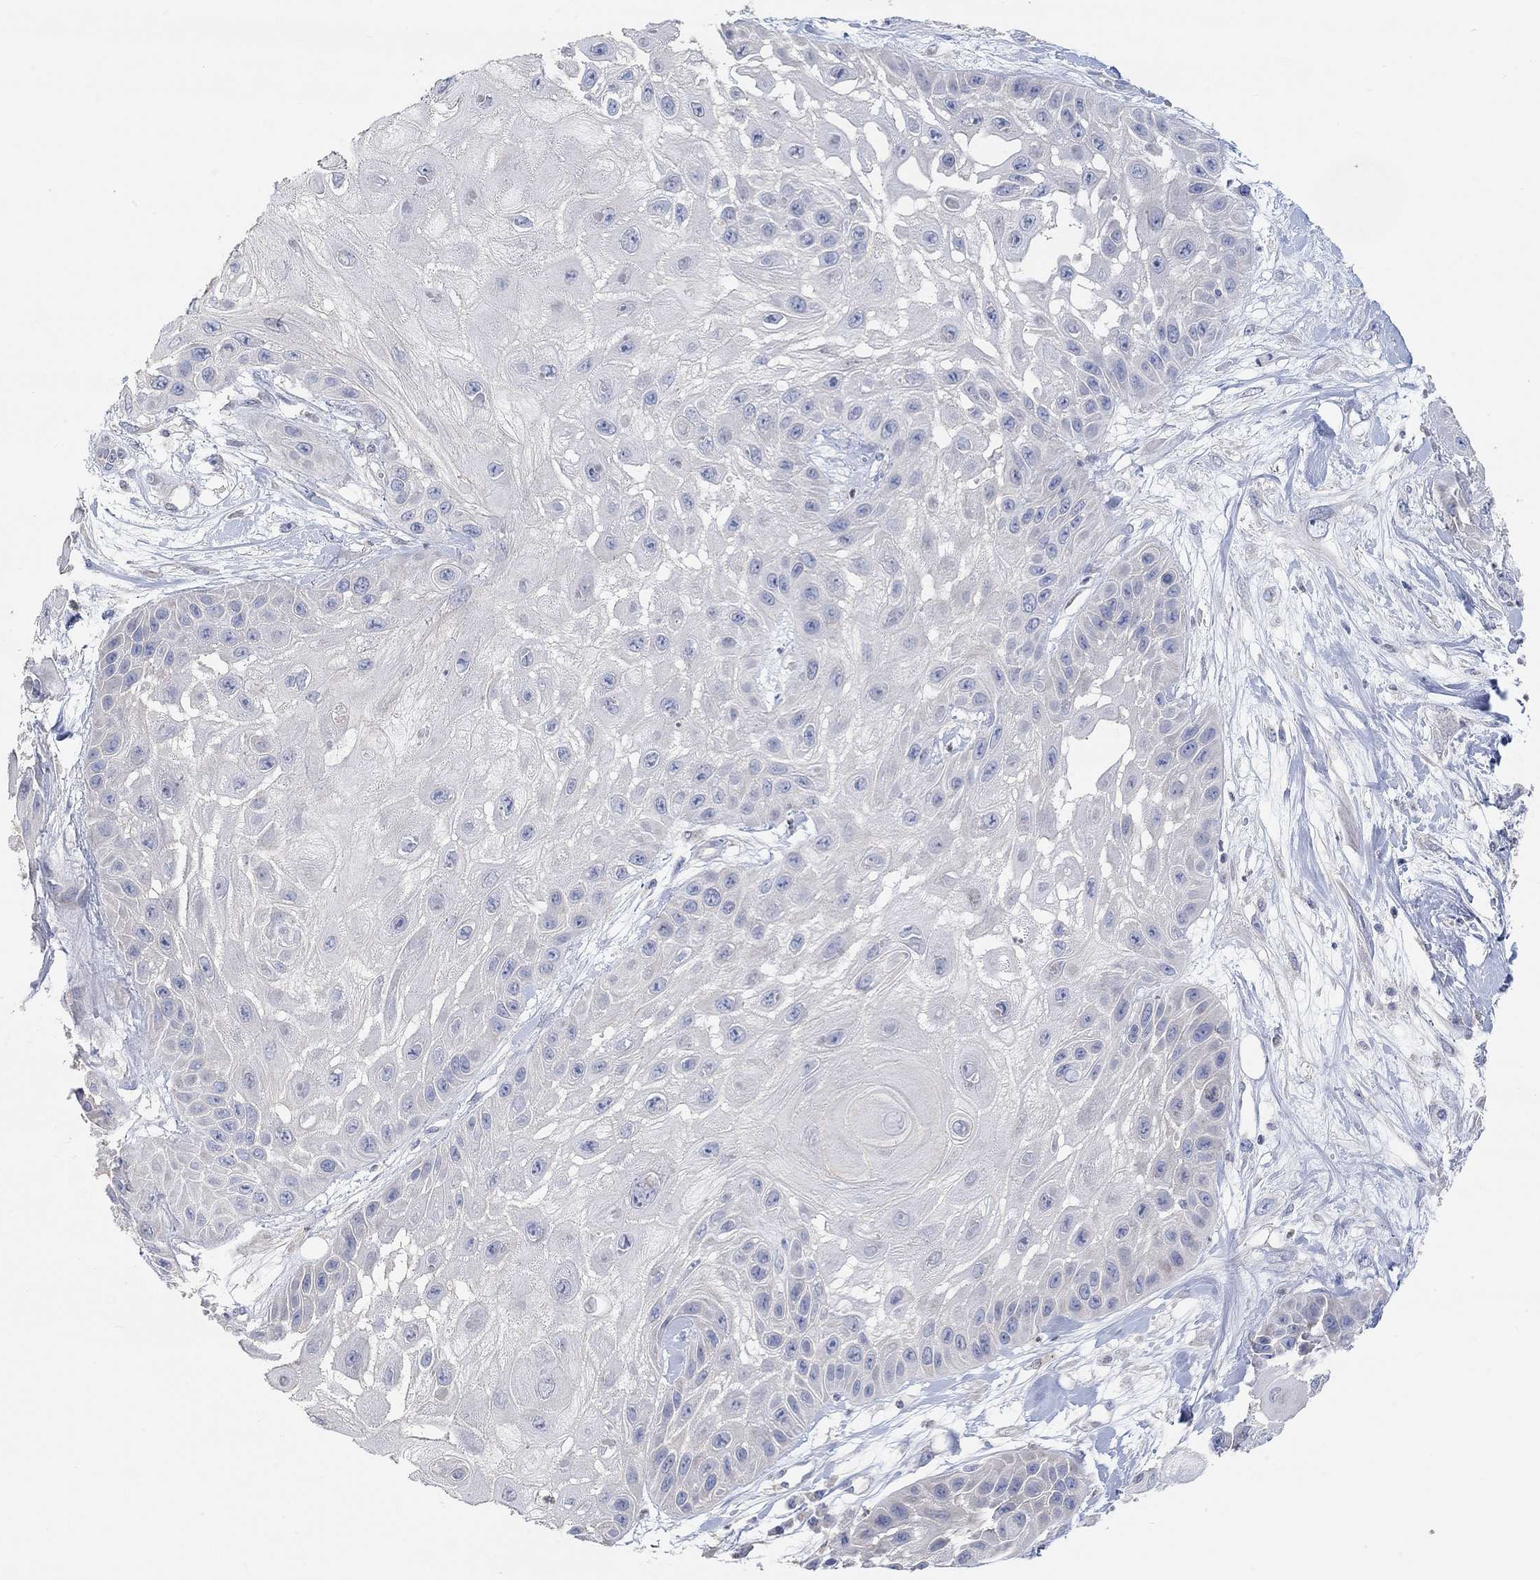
{"staining": {"intensity": "negative", "quantity": "none", "location": "none"}, "tissue": "skin cancer", "cell_type": "Tumor cells", "image_type": "cancer", "snomed": [{"axis": "morphology", "description": "Normal tissue, NOS"}, {"axis": "morphology", "description": "Squamous cell carcinoma, NOS"}, {"axis": "topography", "description": "Skin"}], "caption": "Immunohistochemical staining of human squamous cell carcinoma (skin) displays no significant positivity in tumor cells.", "gene": "NLRP14", "patient": {"sex": "male", "age": 79}}